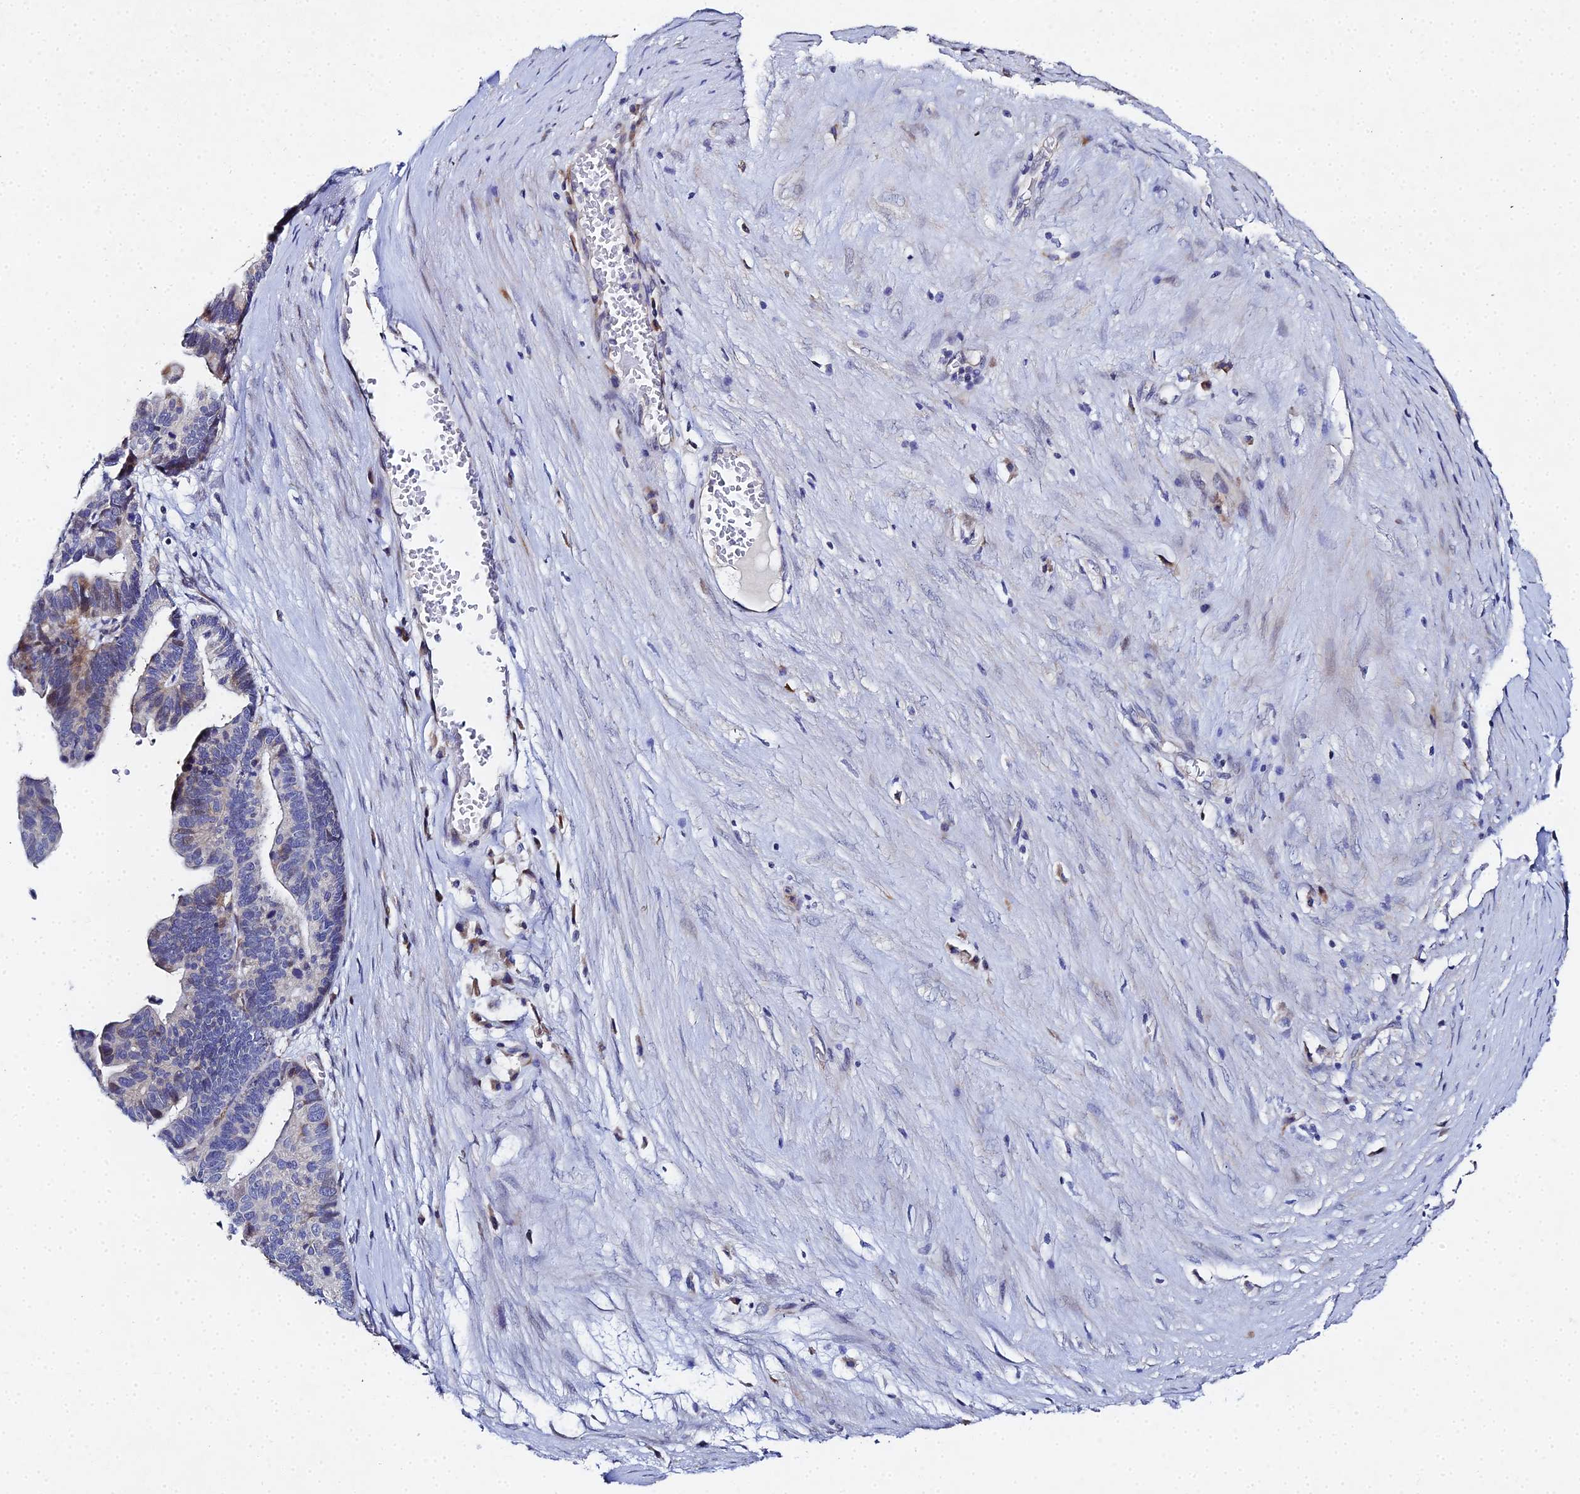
{"staining": {"intensity": "weak", "quantity": "<25%", "location": "cytoplasmic/membranous"}, "tissue": "ovarian cancer", "cell_type": "Tumor cells", "image_type": "cancer", "snomed": [{"axis": "morphology", "description": "Cystadenocarcinoma, serous, NOS"}, {"axis": "topography", "description": "Ovary"}], "caption": "A high-resolution micrograph shows IHC staining of ovarian cancer, which shows no significant staining in tumor cells.", "gene": "ENSG00000268674", "patient": {"sex": "female", "age": 56}}